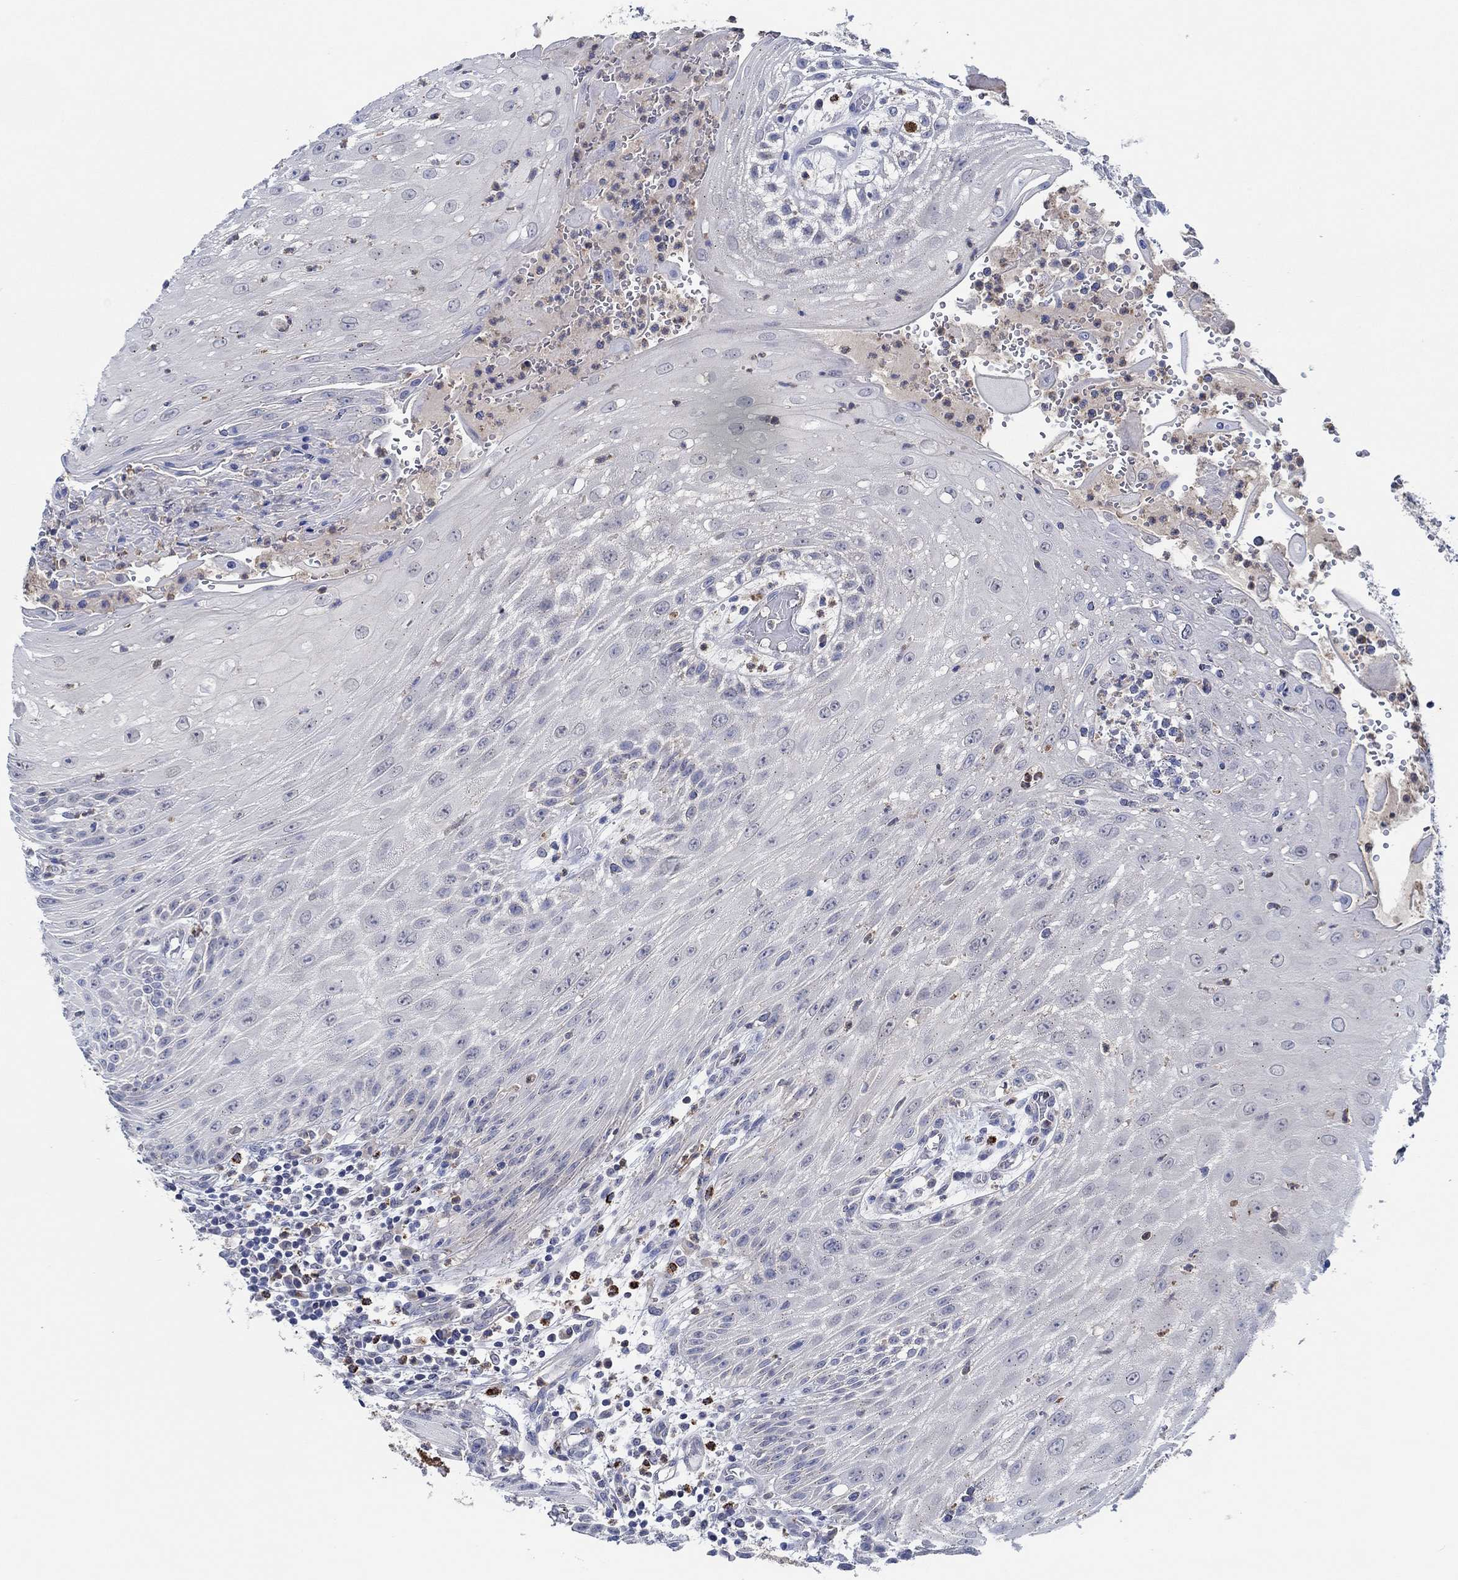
{"staining": {"intensity": "negative", "quantity": "none", "location": "none"}, "tissue": "head and neck cancer", "cell_type": "Tumor cells", "image_type": "cancer", "snomed": [{"axis": "morphology", "description": "Squamous cell carcinoma, NOS"}, {"axis": "topography", "description": "Oral tissue"}, {"axis": "topography", "description": "Head-Neck"}], "caption": "Photomicrograph shows no protein staining in tumor cells of squamous cell carcinoma (head and neck) tissue.", "gene": "CPM", "patient": {"sex": "male", "age": 58}}